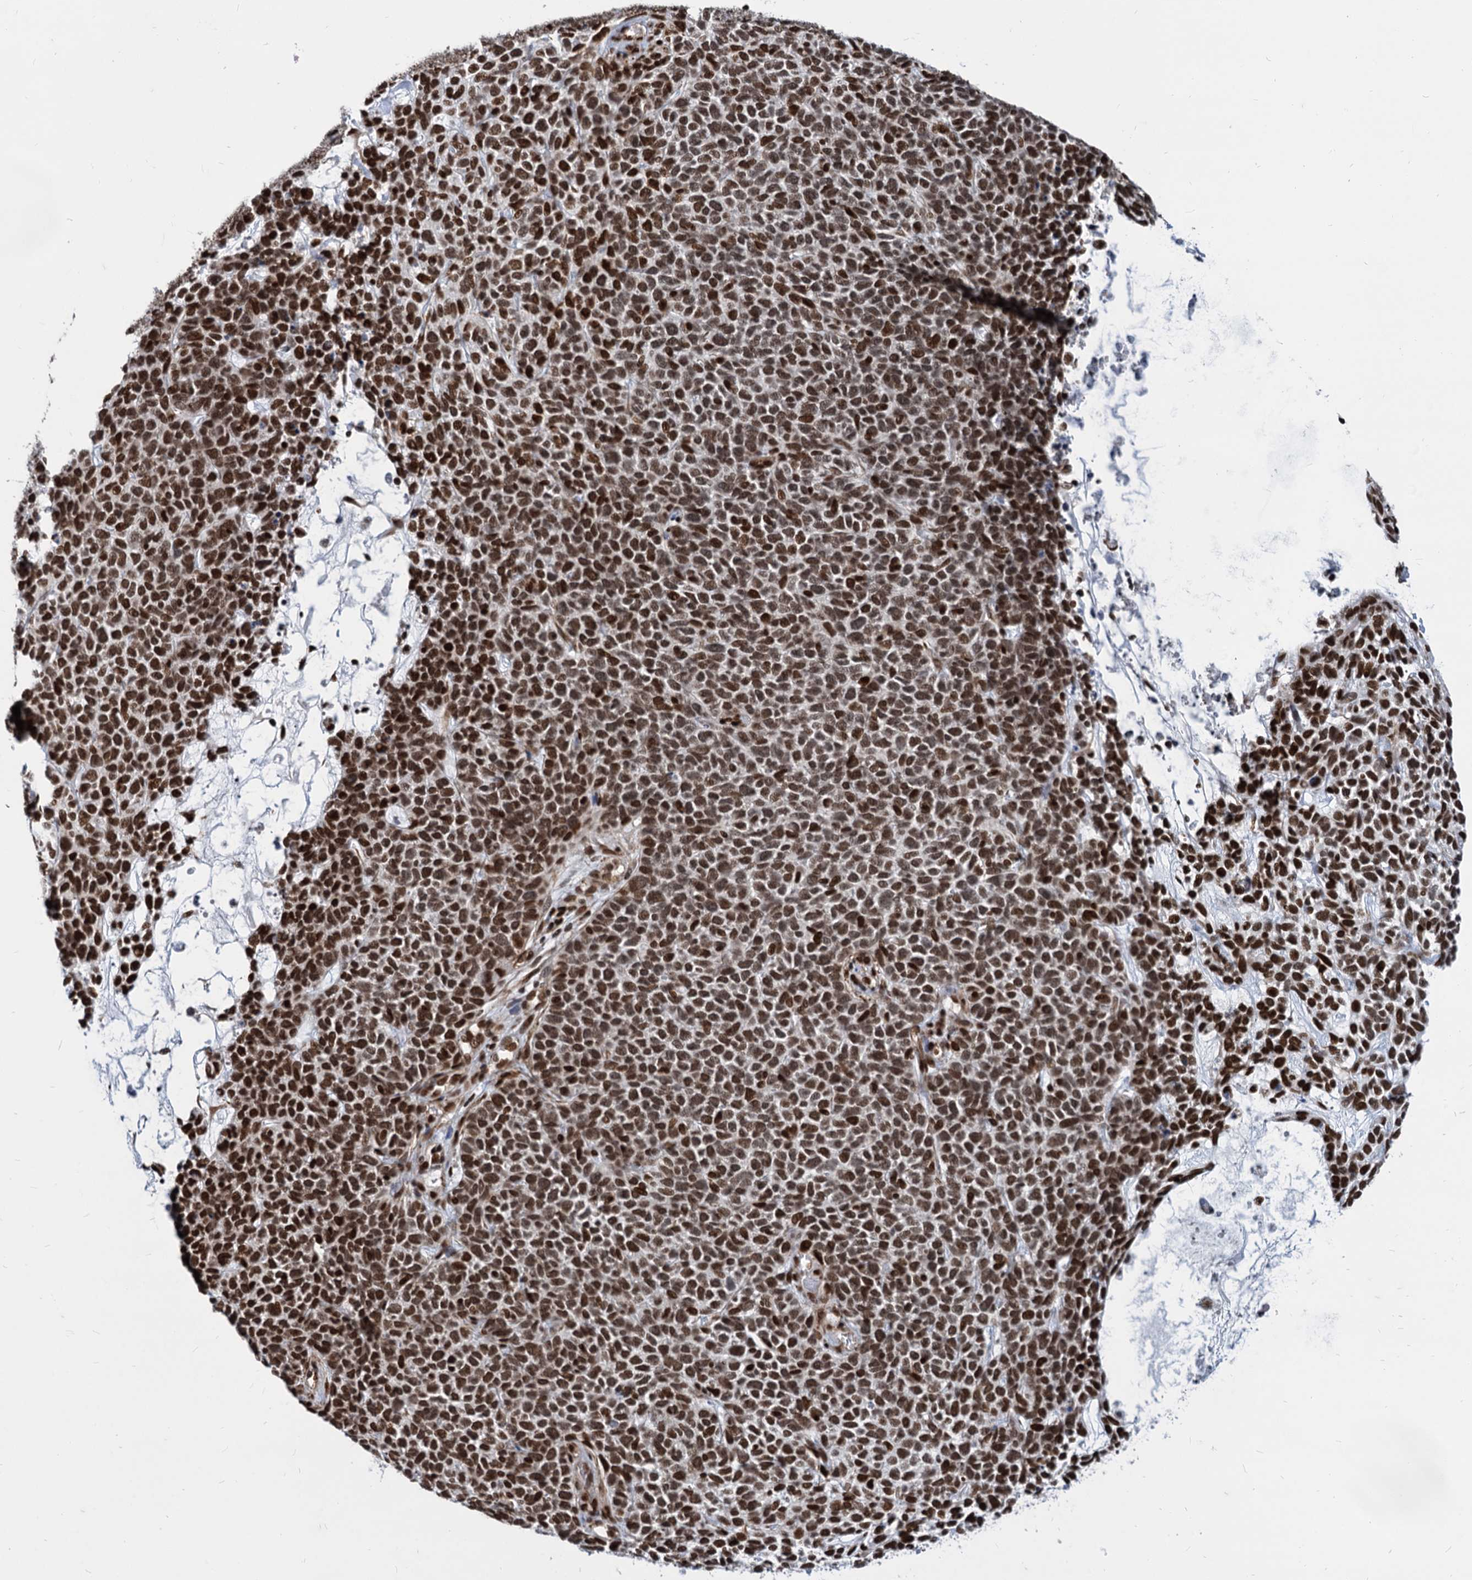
{"staining": {"intensity": "strong", "quantity": ">75%", "location": "nuclear"}, "tissue": "skin cancer", "cell_type": "Tumor cells", "image_type": "cancer", "snomed": [{"axis": "morphology", "description": "Basal cell carcinoma"}, {"axis": "topography", "description": "Skin"}], "caption": "This is a photomicrograph of IHC staining of skin basal cell carcinoma, which shows strong expression in the nuclear of tumor cells.", "gene": "MECP2", "patient": {"sex": "female", "age": 84}}